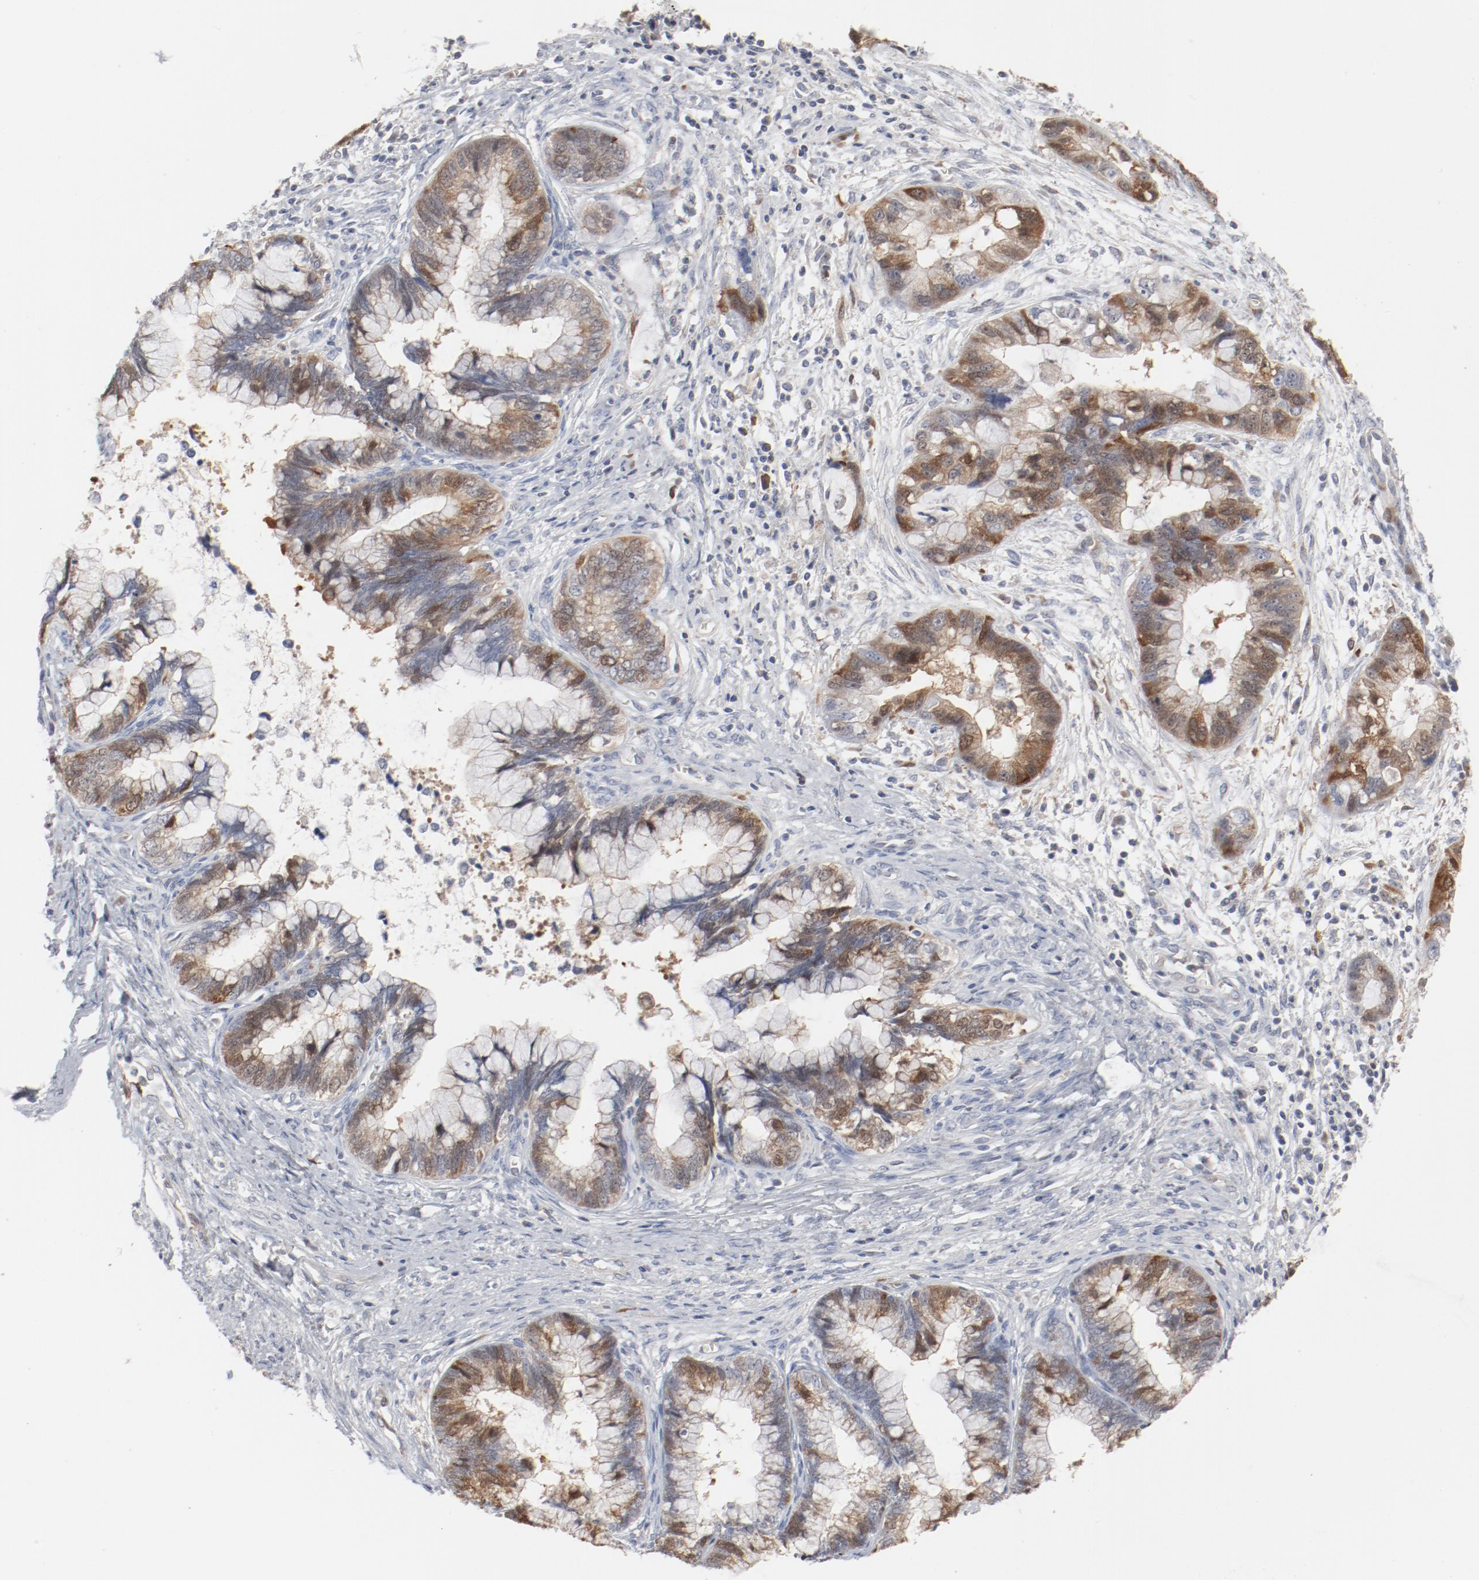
{"staining": {"intensity": "moderate", "quantity": "25%-75%", "location": "cytoplasmic/membranous,nuclear"}, "tissue": "cervical cancer", "cell_type": "Tumor cells", "image_type": "cancer", "snomed": [{"axis": "morphology", "description": "Adenocarcinoma, NOS"}, {"axis": "topography", "description": "Cervix"}], "caption": "A brown stain highlights moderate cytoplasmic/membranous and nuclear staining of a protein in human cervical cancer (adenocarcinoma) tumor cells. The staining was performed using DAB (3,3'-diaminobenzidine), with brown indicating positive protein expression. Nuclei are stained blue with hematoxylin.", "gene": "CDK1", "patient": {"sex": "female", "age": 44}}